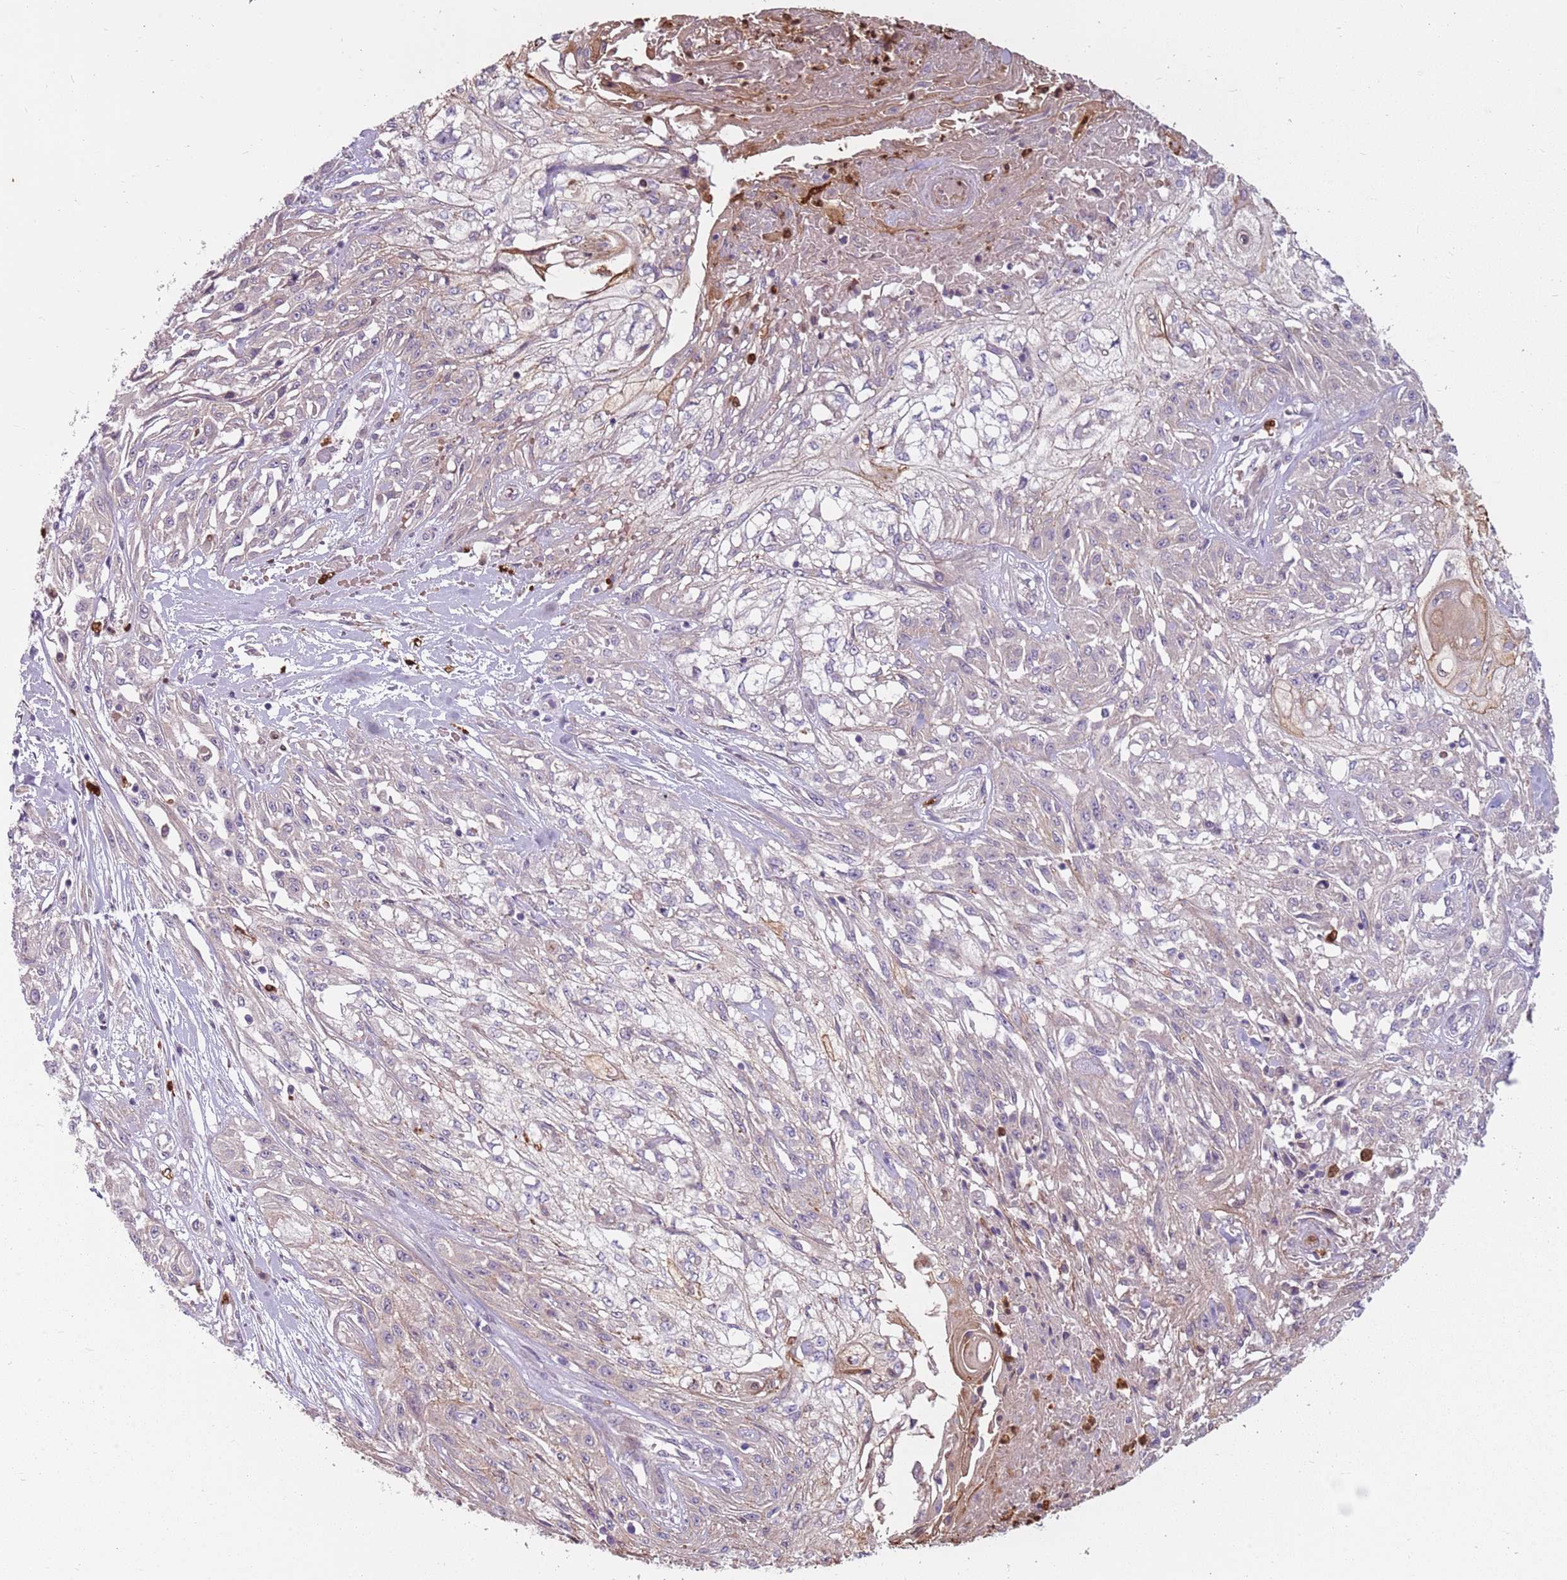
{"staining": {"intensity": "negative", "quantity": "none", "location": "none"}, "tissue": "skin cancer", "cell_type": "Tumor cells", "image_type": "cancer", "snomed": [{"axis": "morphology", "description": "Squamous cell carcinoma, NOS"}, {"axis": "morphology", "description": "Squamous cell carcinoma, metastatic, NOS"}, {"axis": "topography", "description": "Skin"}, {"axis": "topography", "description": "Lymph node"}], "caption": "A high-resolution micrograph shows immunohistochemistry staining of skin cancer (metastatic squamous cell carcinoma), which demonstrates no significant expression in tumor cells.", "gene": "SPAG4", "patient": {"sex": "male", "age": 75}}